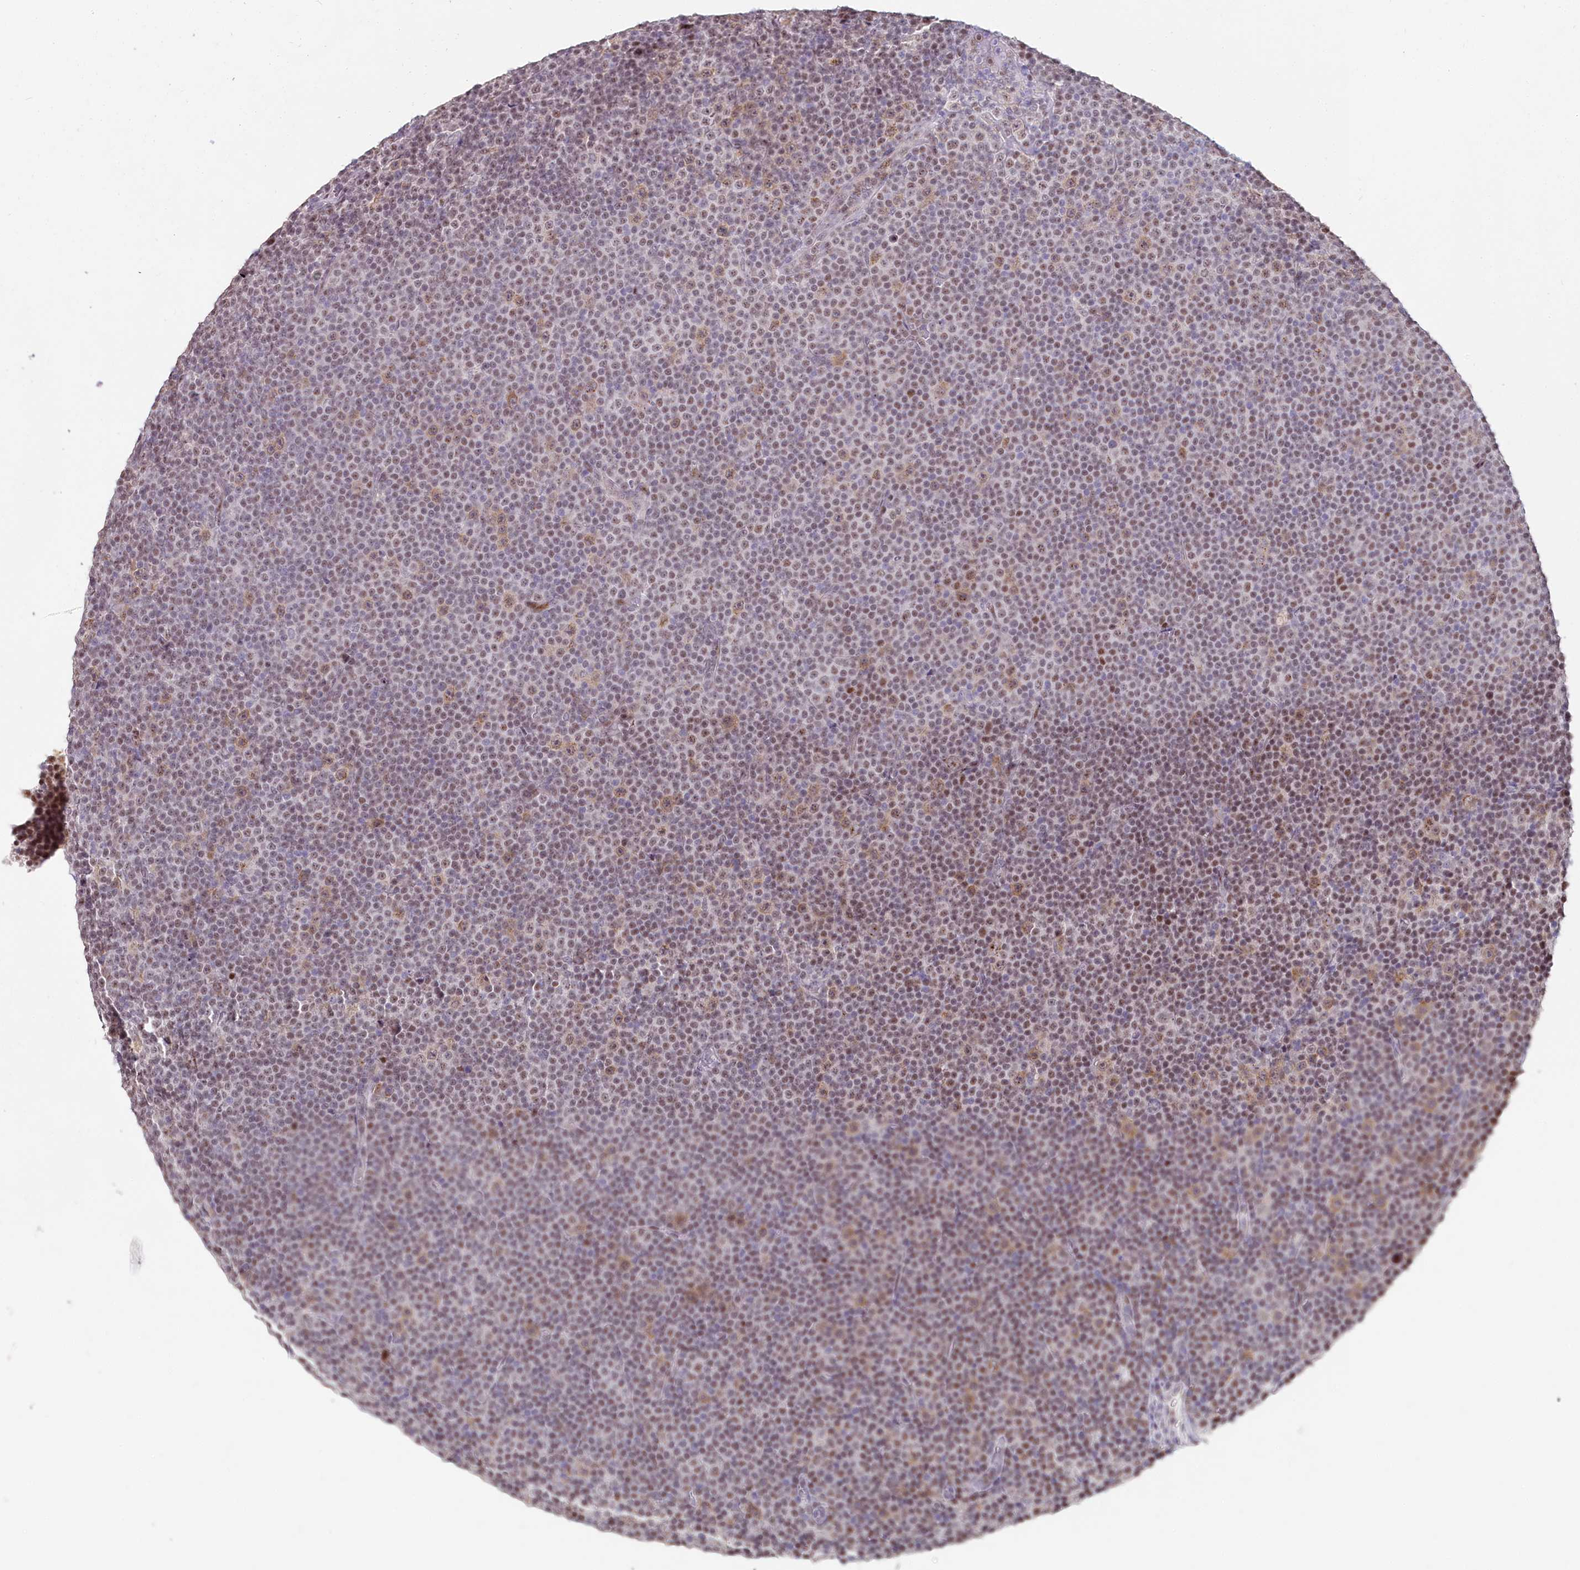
{"staining": {"intensity": "weak", "quantity": "25%-75%", "location": "nuclear"}, "tissue": "lymphoma", "cell_type": "Tumor cells", "image_type": "cancer", "snomed": [{"axis": "morphology", "description": "Malignant lymphoma, non-Hodgkin's type, Low grade"}, {"axis": "topography", "description": "Lymph node"}], "caption": "This is a histology image of immunohistochemistry staining of malignant lymphoma, non-Hodgkin's type (low-grade), which shows weak positivity in the nuclear of tumor cells.", "gene": "HPD", "patient": {"sex": "female", "age": 67}}